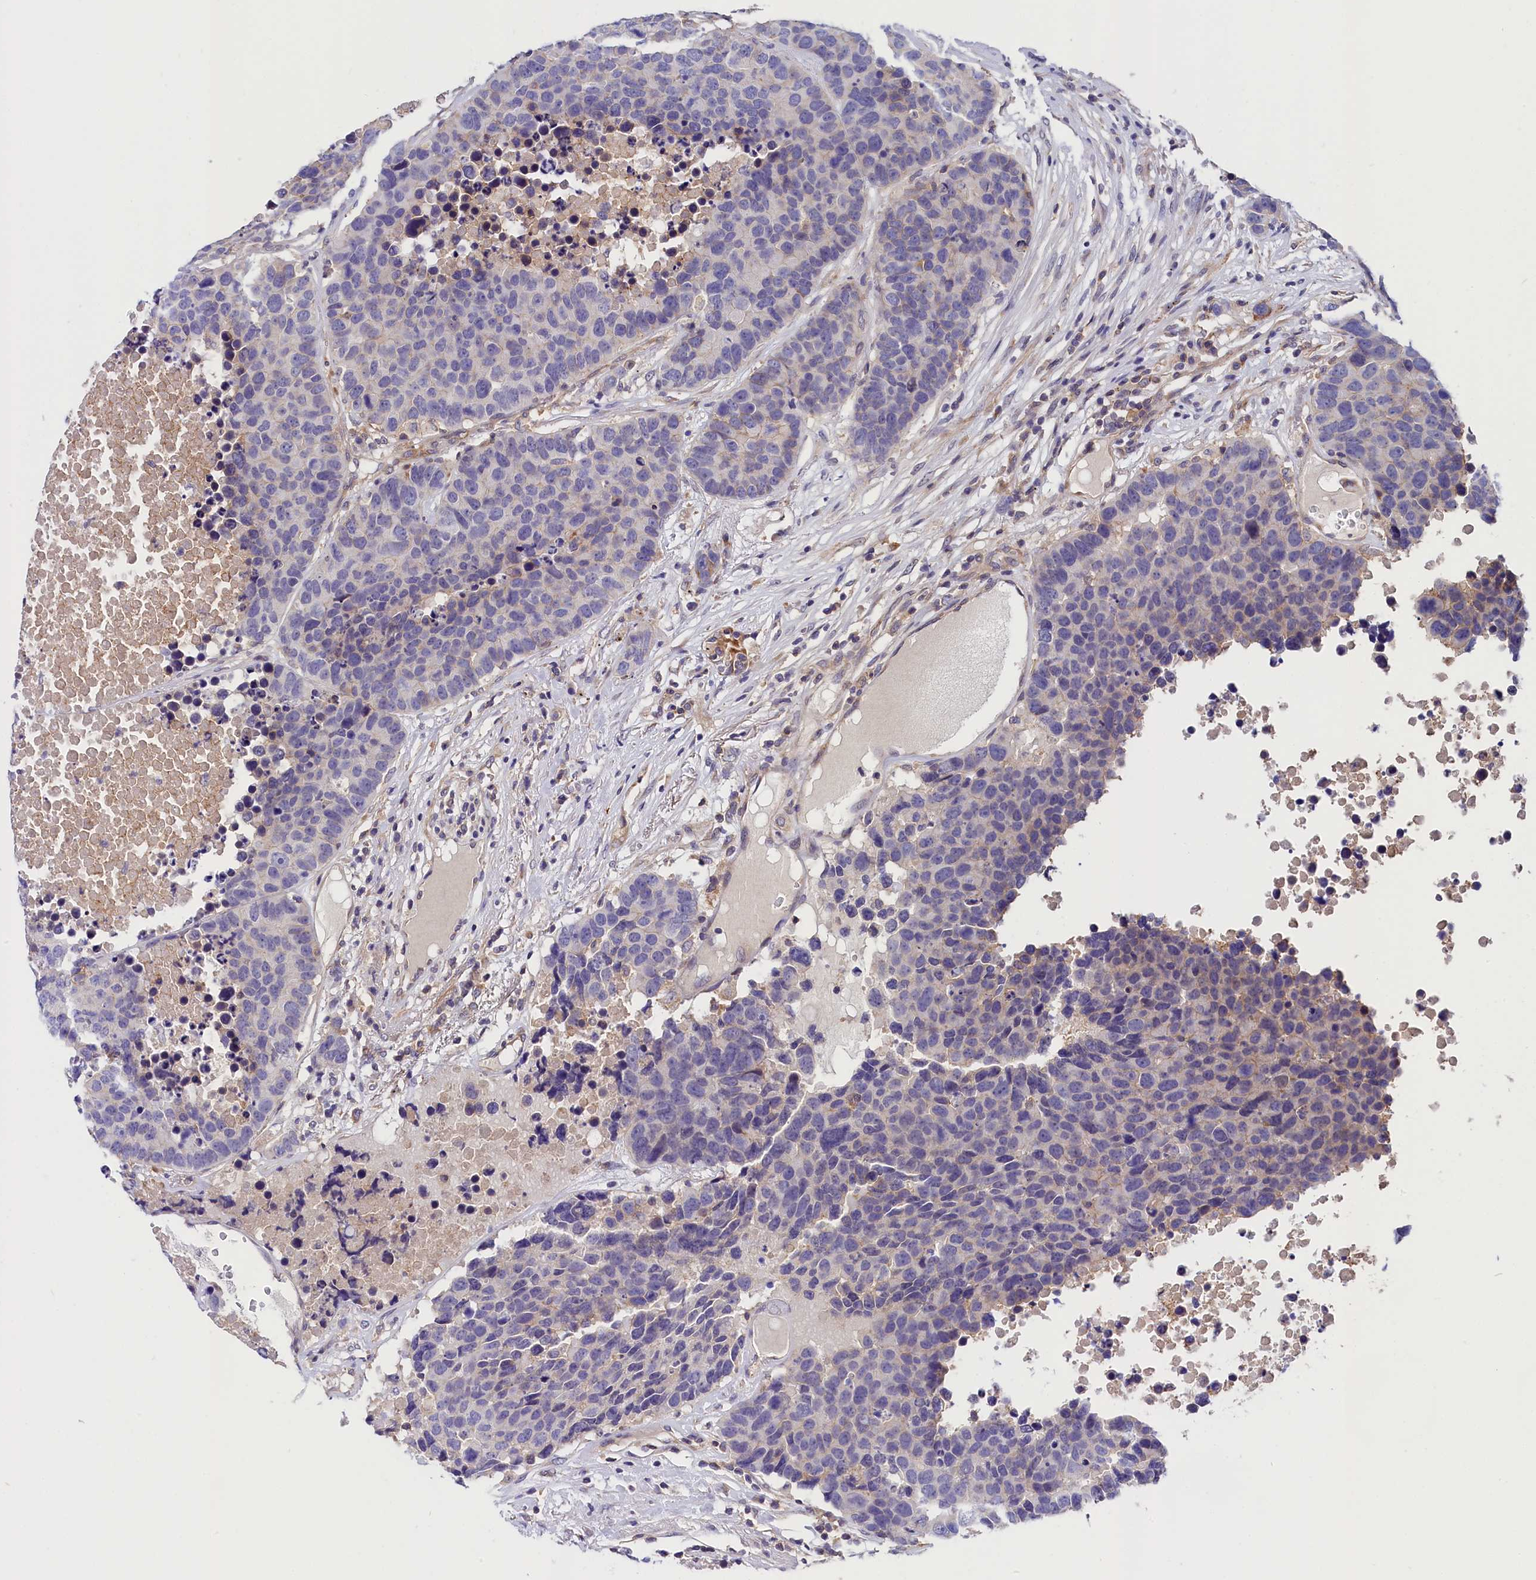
{"staining": {"intensity": "negative", "quantity": "none", "location": "none"}, "tissue": "carcinoid", "cell_type": "Tumor cells", "image_type": "cancer", "snomed": [{"axis": "morphology", "description": "Carcinoid, malignant, NOS"}, {"axis": "topography", "description": "Lung"}], "caption": "DAB immunohistochemical staining of human malignant carcinoid displays no significant expression in tumor cells.", "gene": "OAS3", "patient": {"sex": "male", "age": 60}}